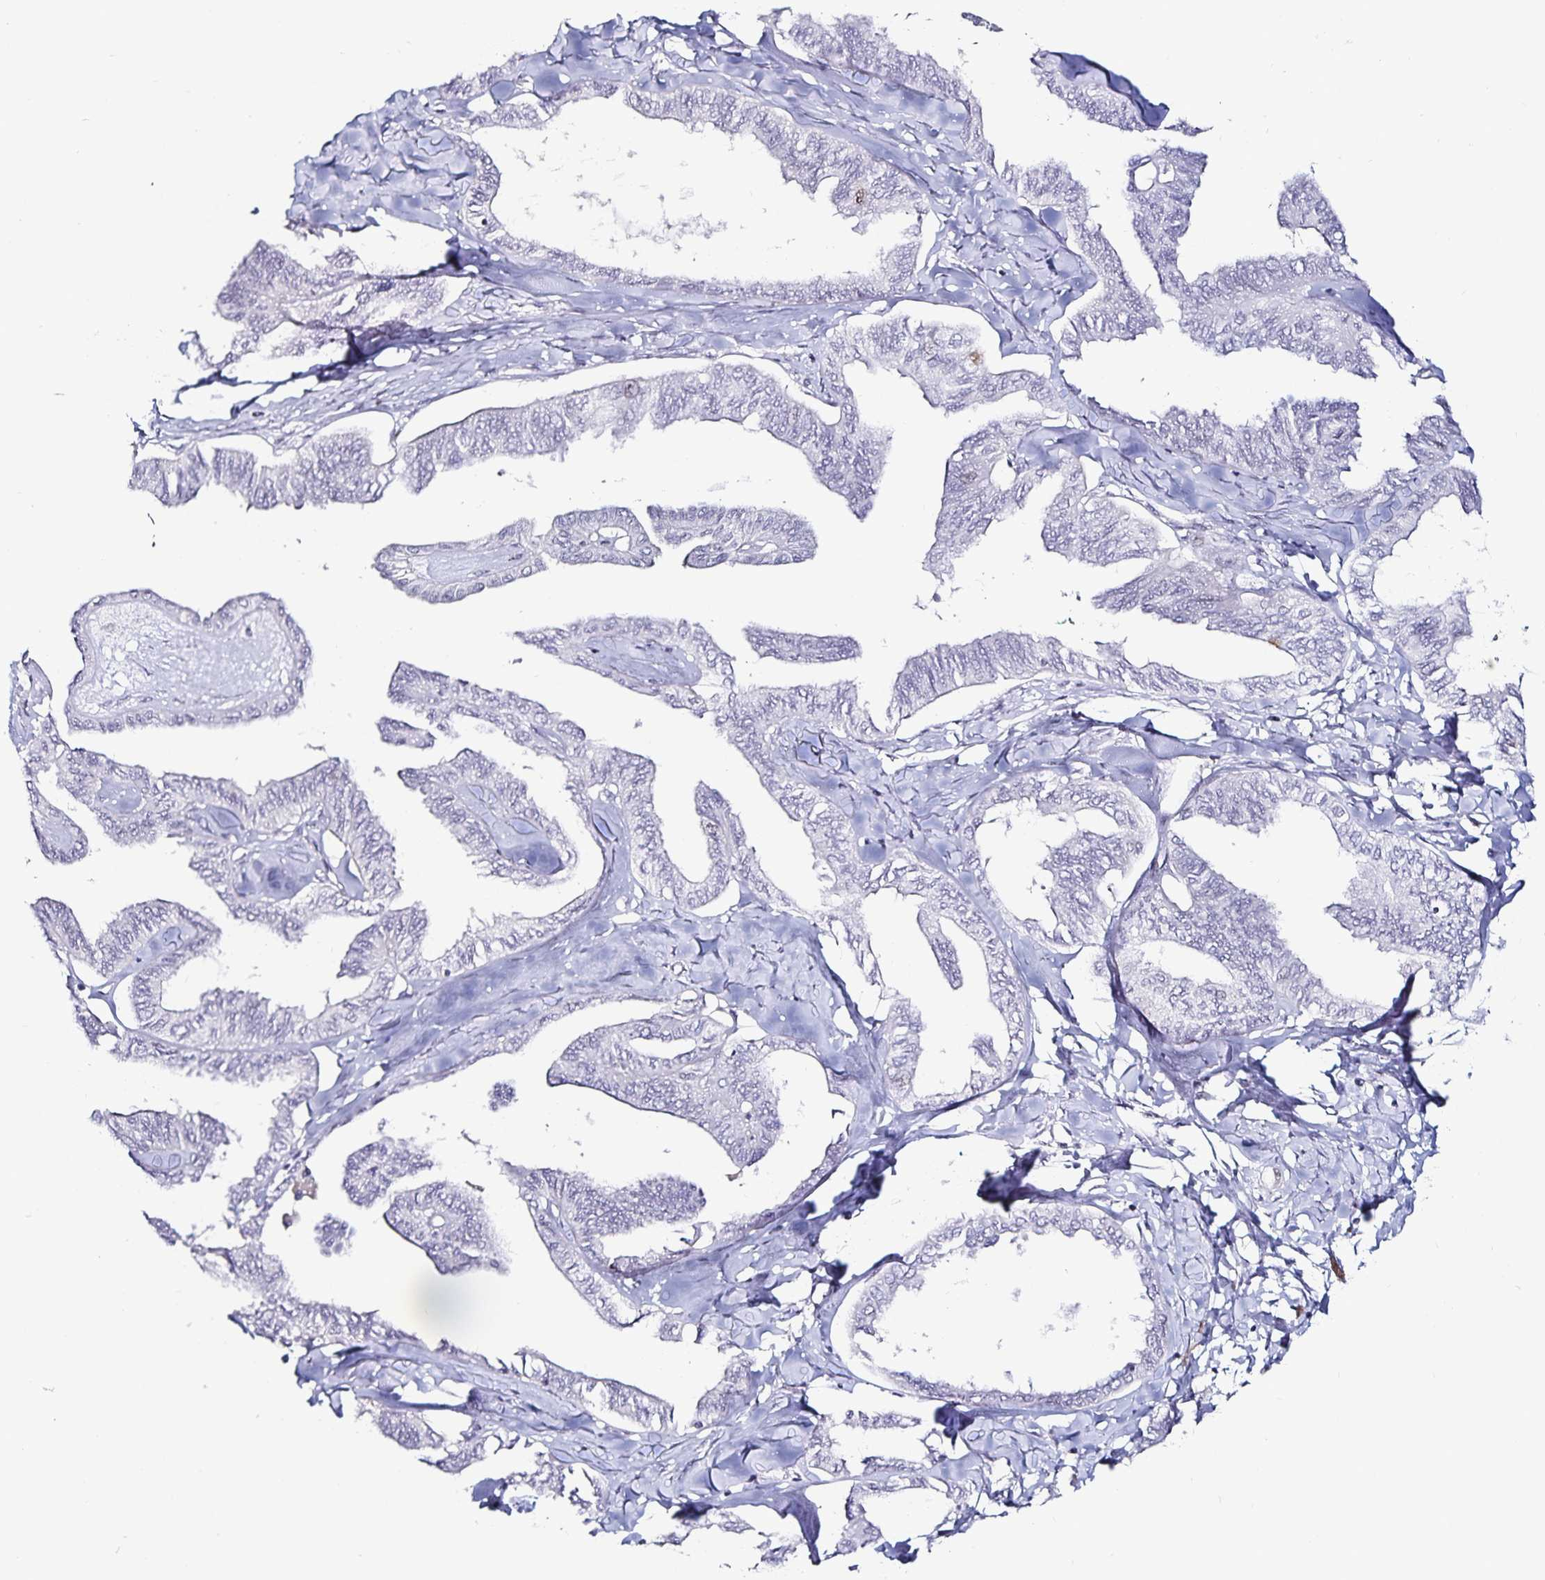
{"staining": {"intensity": "negative", "quantity": "none", "location": "none"}, "tissue": "ovarian cancer", "cell_type": "Tumor cells", "image_type": "cancer", "snomed": [{"axis": "morphology", "description": "Carcinoma, endometroid"}, {"axis": "topography", "description": "Ovary"}], "caption": "This histopathology image is of ovarian cancer (endometroid carcinoma) stained with IHC to label a protein in brown with the nuclei are counter-stained blue. There is no expression in tumor cells. (DAB immunohistochemistry (IHC), high magnification).", "gene": "ANLN", "patient": {"sex": "female", "age": 70}}